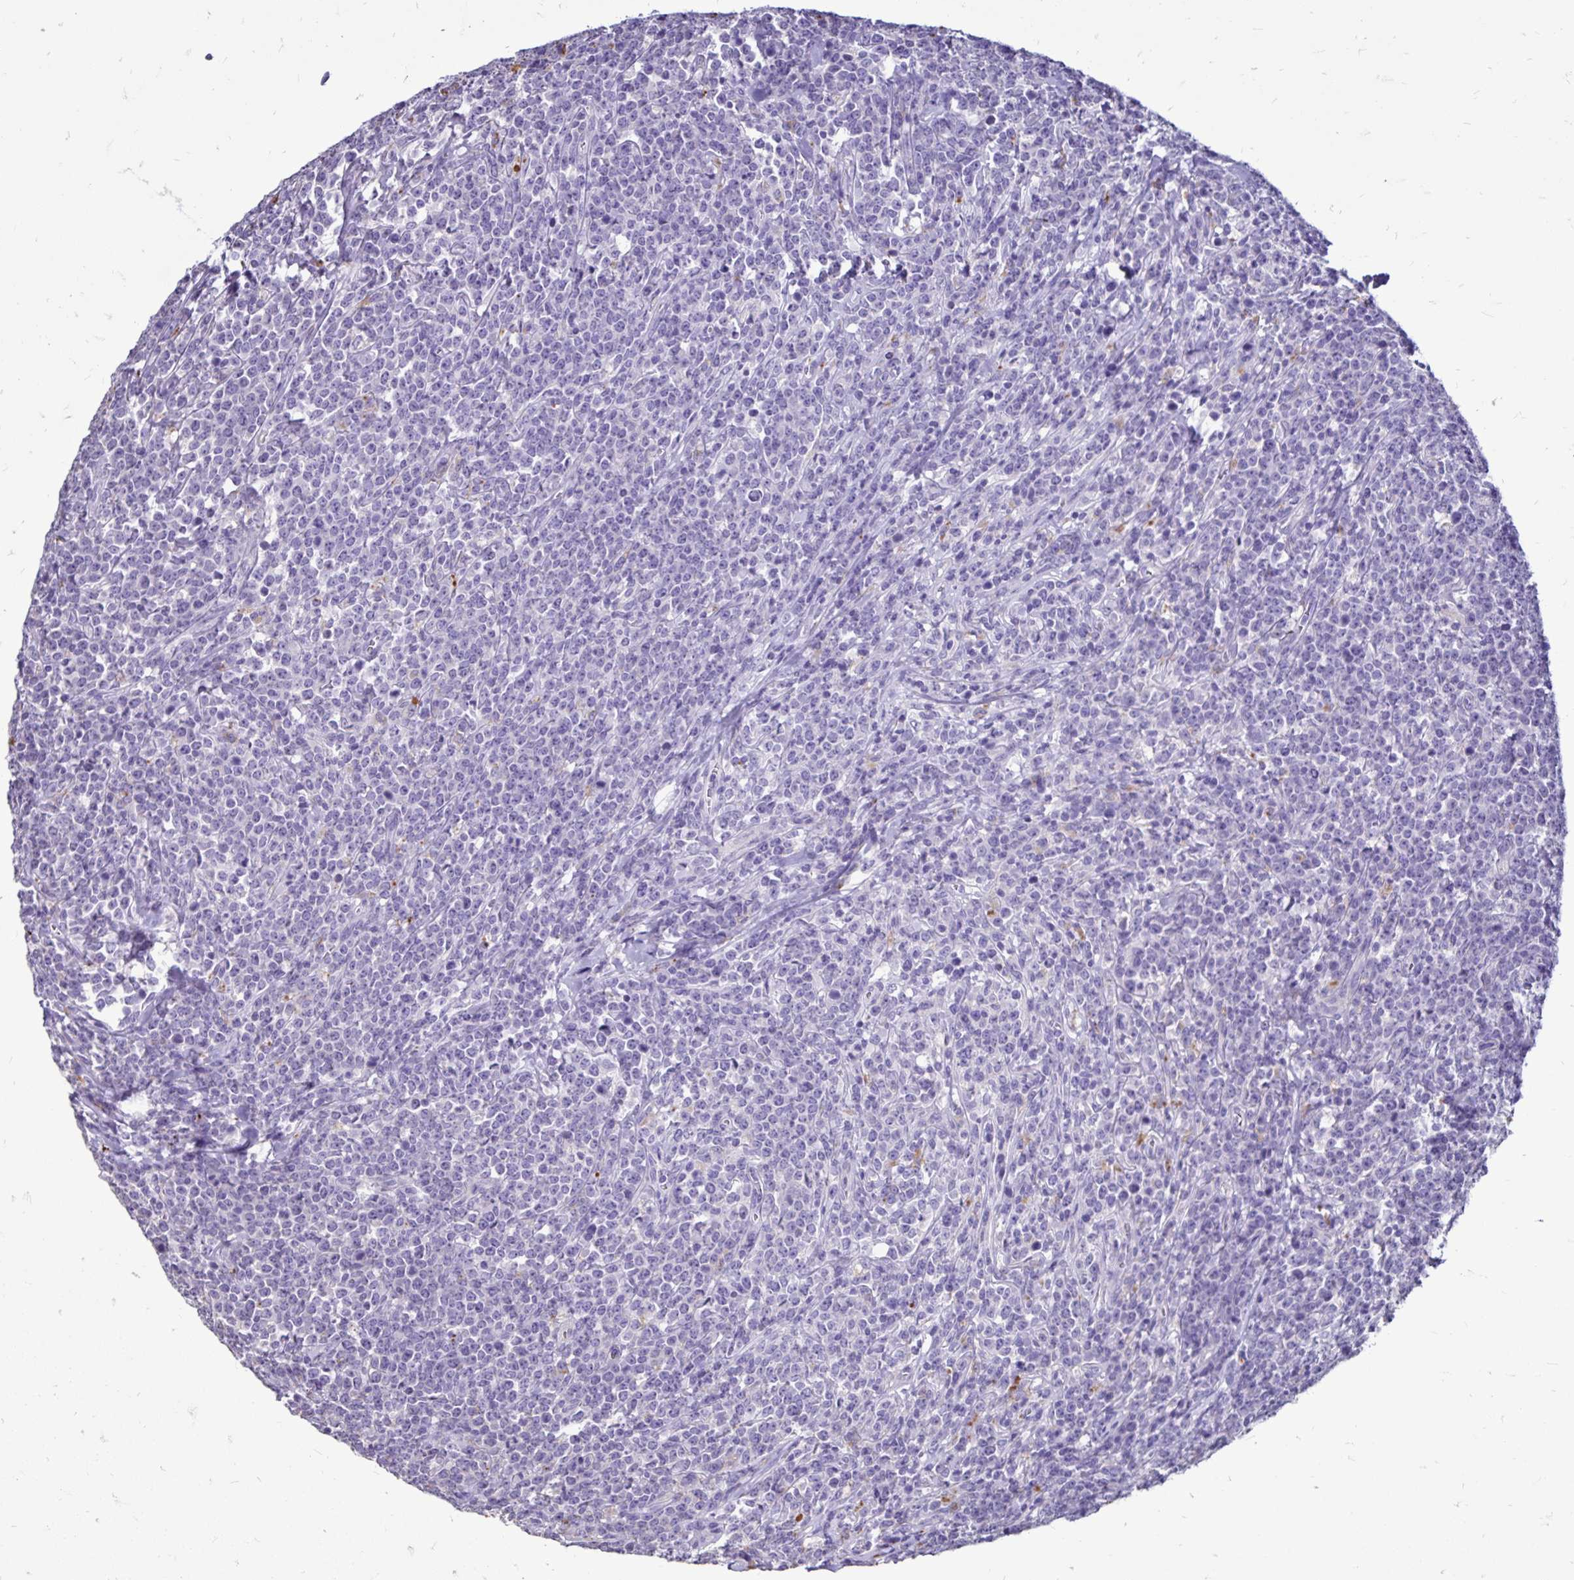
{"staining": {"intensity": "negative", "quantity": "none", "location": "none"}, "tissue": "lymphoma", "cell_type": "Tumor cells", "image_type": "cancer", "snomed": [{"axis": "morphology", "description": "Malignant lymphoma, non-Hodgkin's type, High grade"}, {"axis": "topography", "description": "Small intestine"}], "caption": "Histopathology image shows no significant protein staining in tumor cells of lymphoma. (DAB immunohistochemistry (IHC), high magnification).", "gene": "EVPL", "patient": {"sex": "female", "age": 56}}